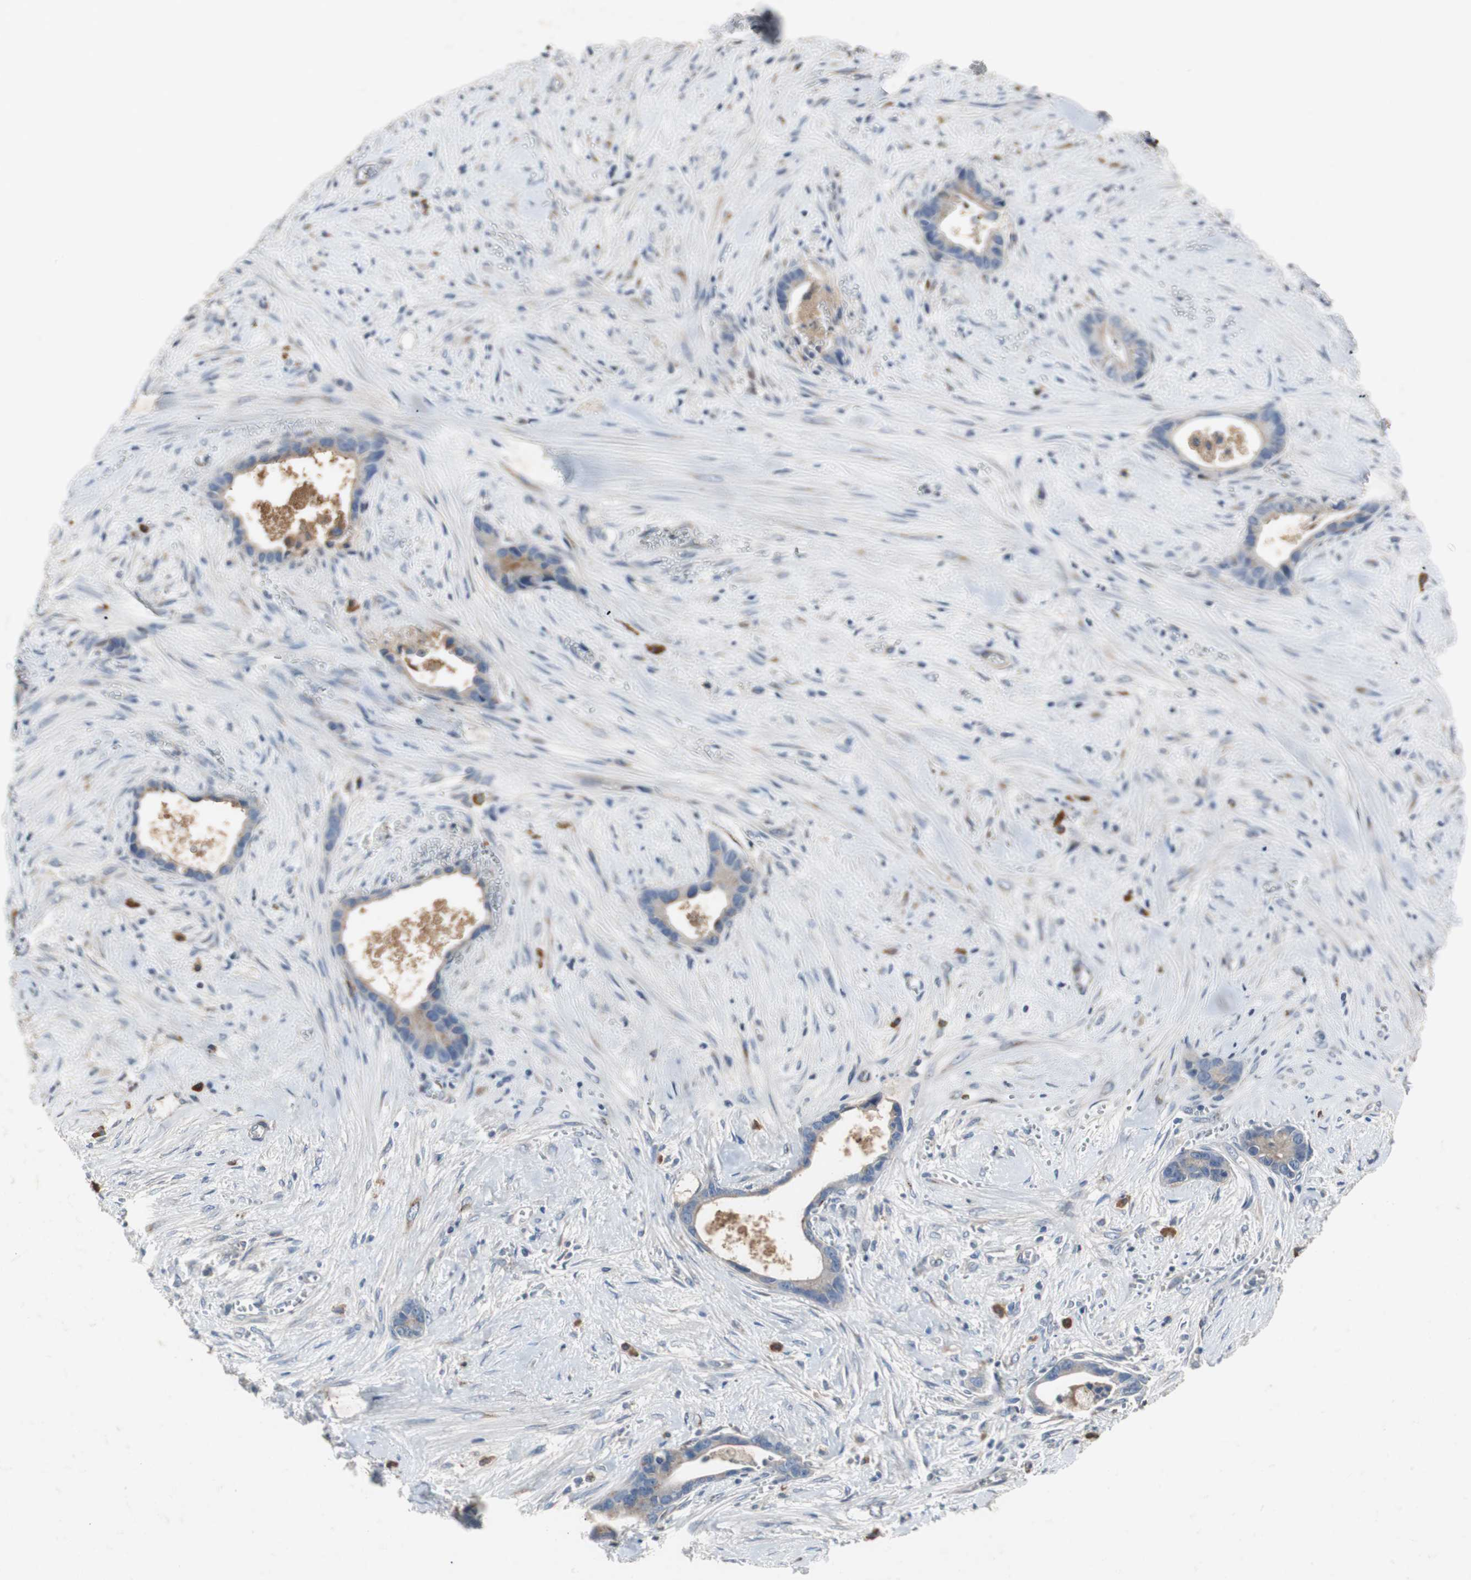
{"staining": {"intensity": "weak", "quantity": "<25%", "location": "cytoplasmic/membranous"}, "tissue": "liver cancer", "cell_type": "Tumor cells", "image_type": "cancer", "snomed": [{"axis": "morphology", "description": "Cholangiocarcinoma"}, {"axis": "topography", "description": "Liver"}], "caption": "There is no significant expression in tumor cells of liver cholangiocarcinoma.", "gene": "SORT1", "patient": {"sex": "female", "age": 55}}